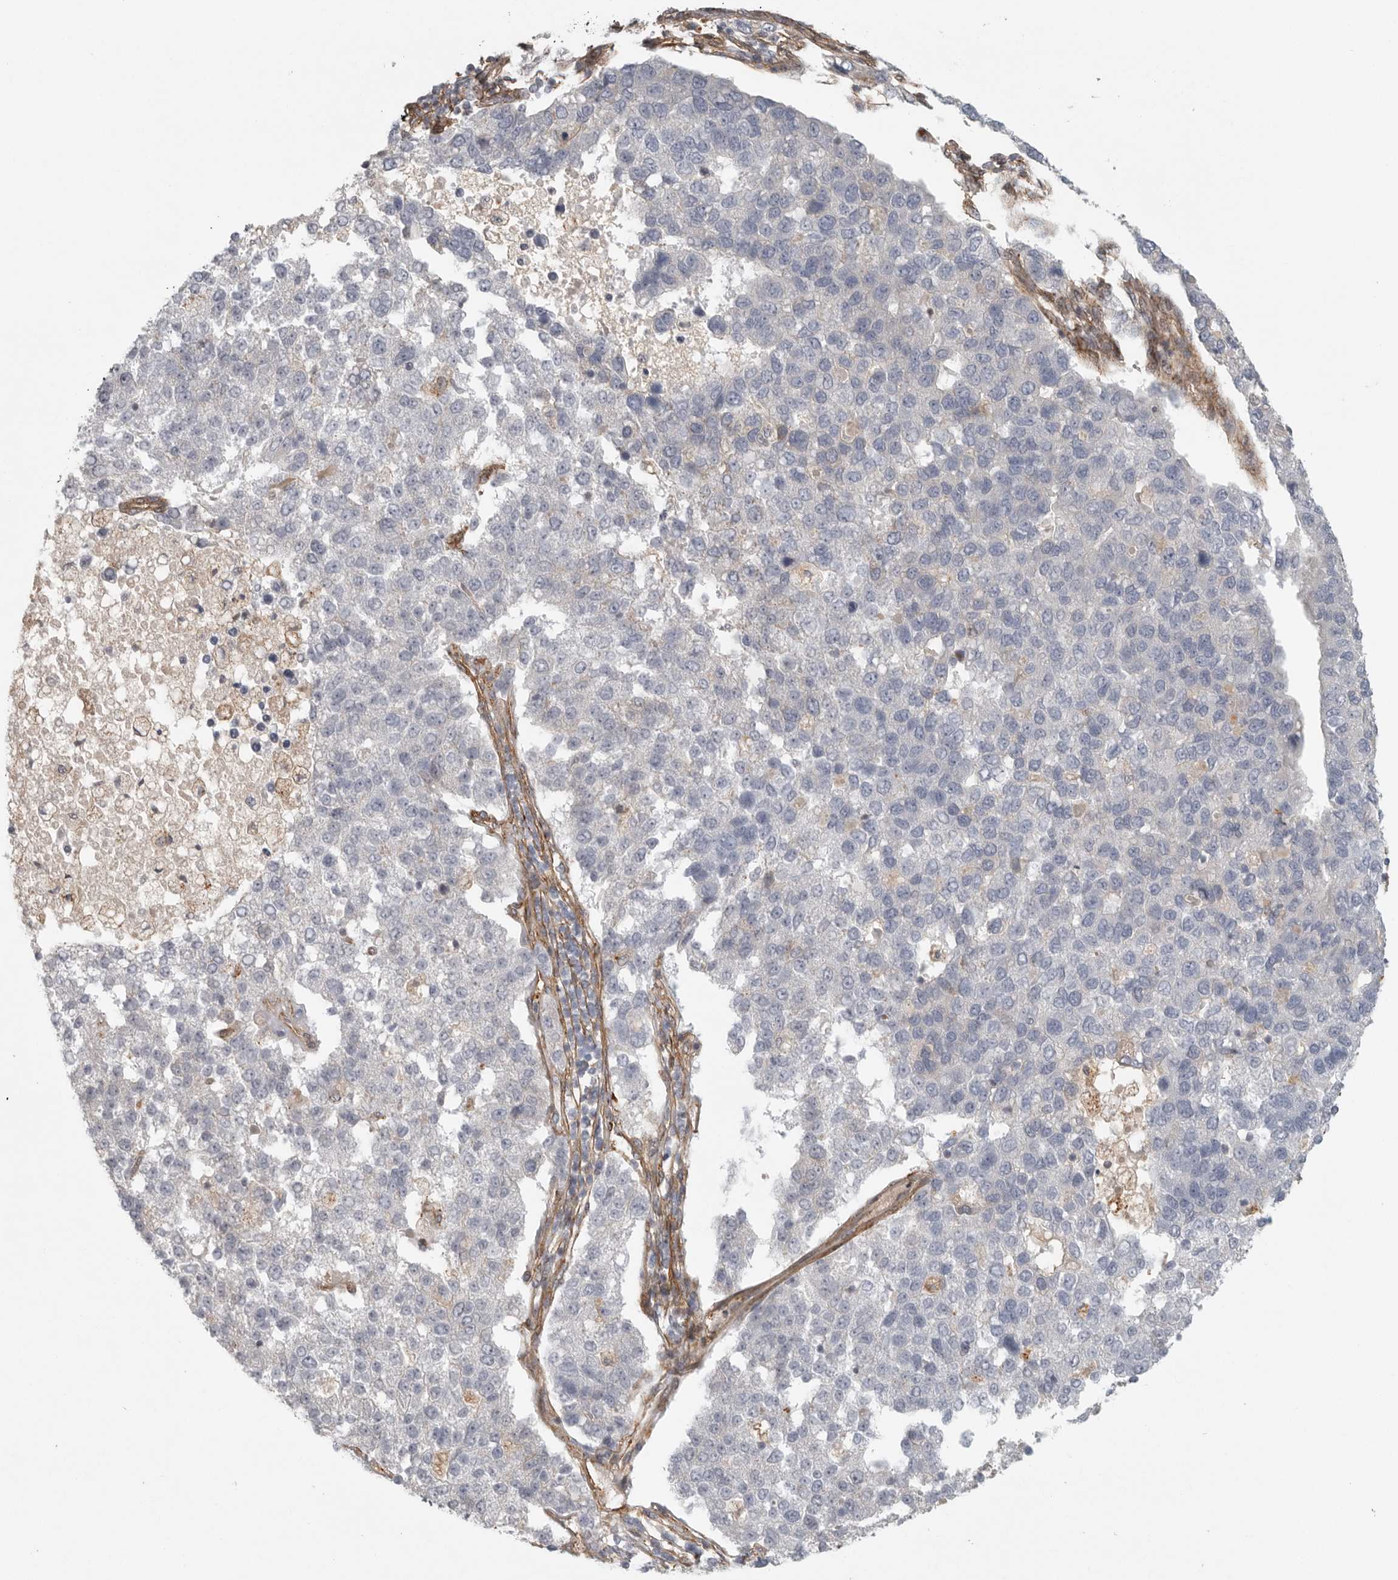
{"staining": {"intensity": "negative", "quantity": "none", "location": "none"}, "tissue": "pancreatic cancer", "cell_type": "Tumor cells", "image_type": "cancer", "snomed": [{"axis": "morphology", "description": "Adenocarcinoma, NOS"}, {"axis": "topography", "description": "Pancreas"}], "caption": "Immunohistochemistry (IHC) micrograph of pancreatic cancer (adenocarcinoma) stained for a protein (brown), which displays no positivity in tumor cells. (DAB (3,3'-diaminobenzidine) immunohistochemistry (IHC) visualized using brightfield microscopy, high magnification).", "gene": "LONRF1", "patient": {"sex": "female", "age": 61}}